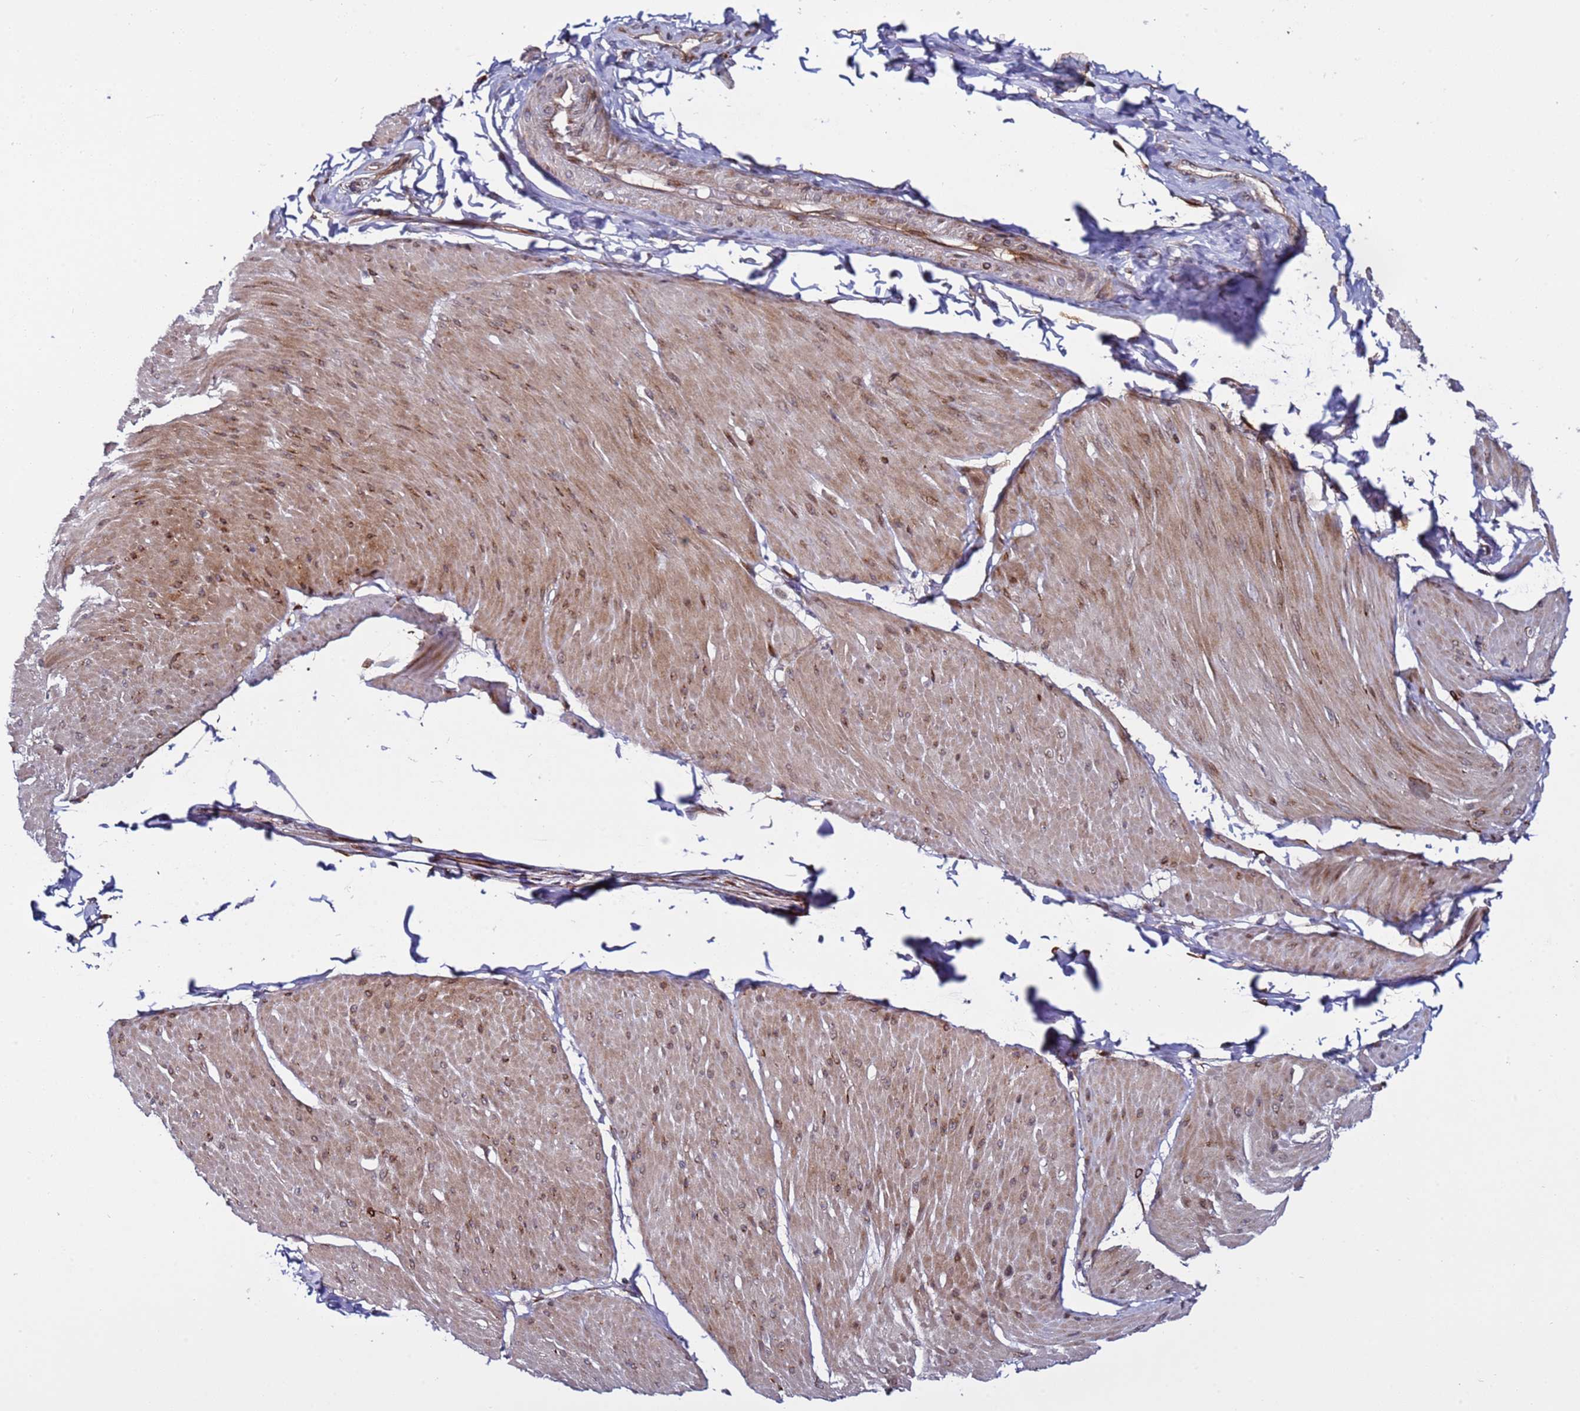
{"staining": {"intensity": "moderate", "quantity": ">75%", "location": "cytoplasmic/membranous,nuclear"}, "tissue": "smooth muscle", "cell_type": "Smooth muscle cells", "image_type": "normal", "snomed": [{"axis": "morphology", "description": "Urothelial carcinoma, High grade"}, {"axis": "topography", "description": "Urinary bladder"}], "caption": "The histopathology image exhibits immunohistochemical staining of unremarkable smooth muscle. There is moderate cytoplasmic/membranous,nuclear positivity is present in about >75% of smooth muscle cells. The staining is performed using DAB (3,3'-diaminobenzidine) brown chromogen to label protein expression. The nuclei are counter-stained blue using hematoxylin.", "gene": "POLR2D", "patient": {"sex": "male", "age": 46}}